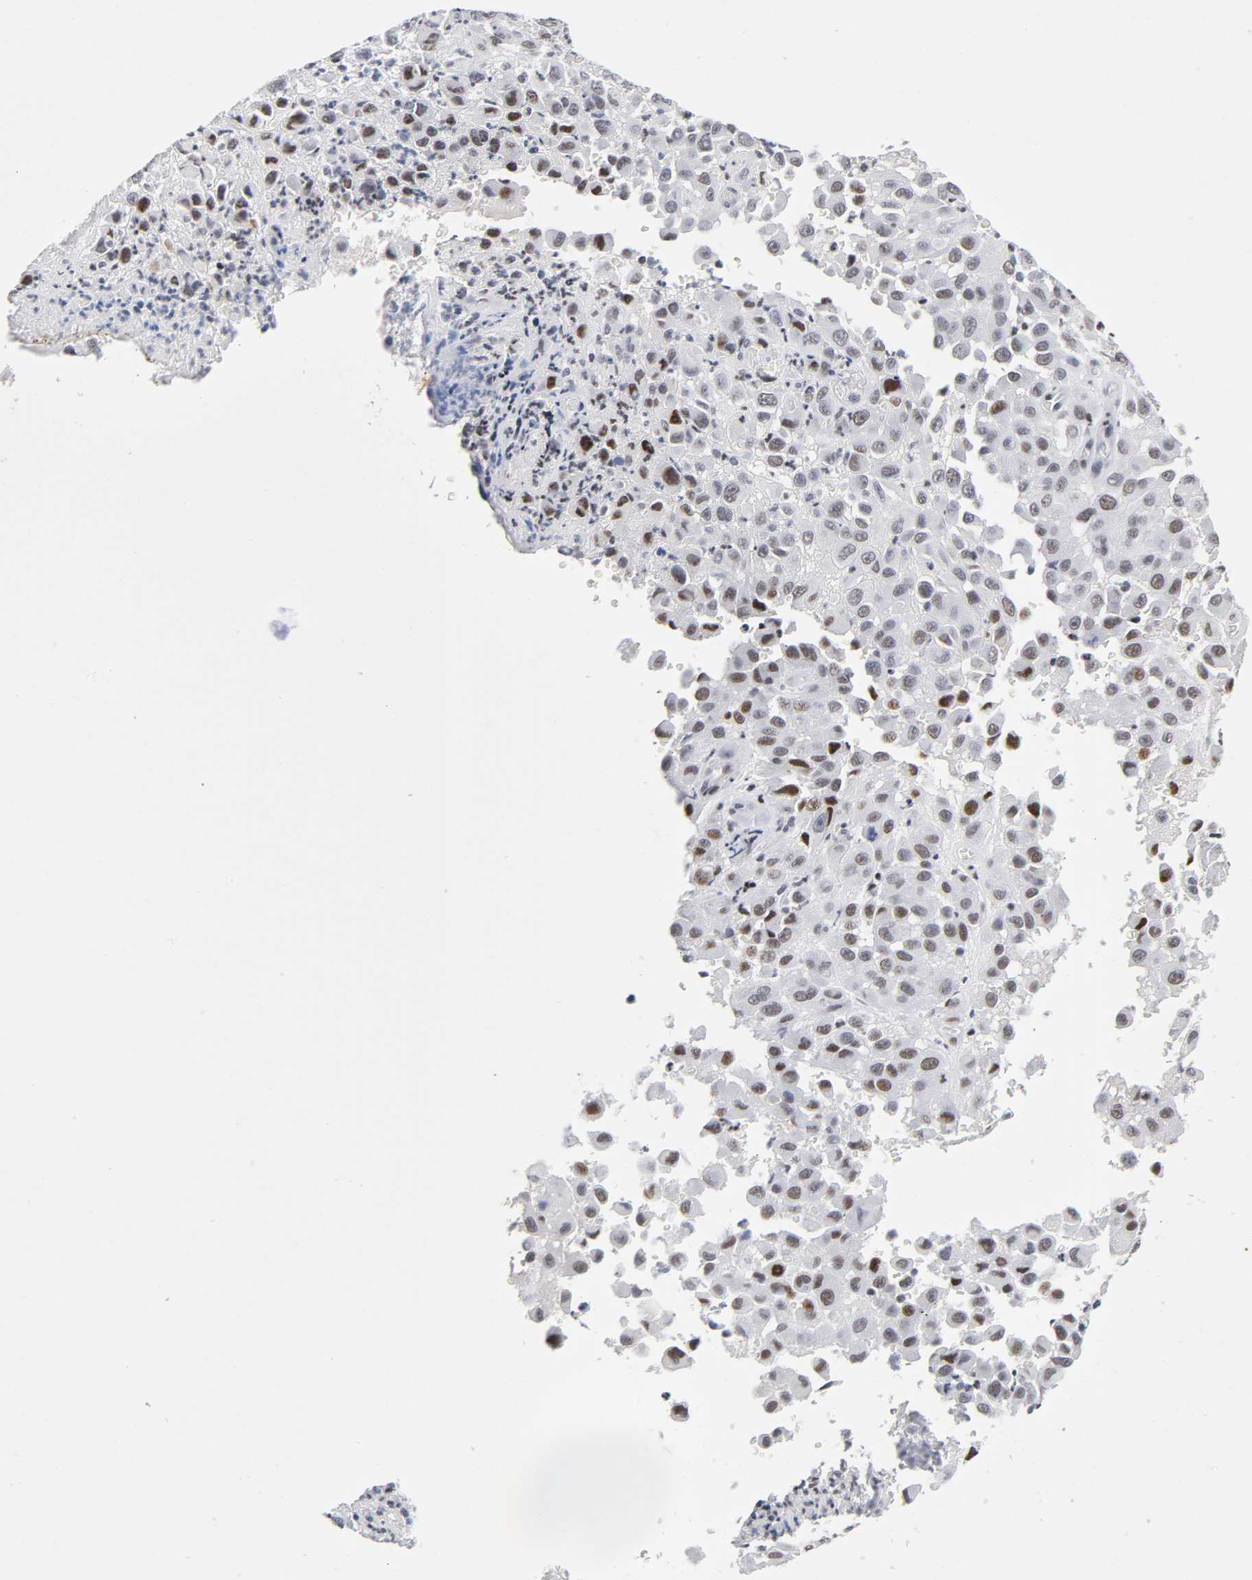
{"staining": {"intensity": "moderate", "quantity": "25%-75%", "location": "nuclear"}, "tissue": "melanoma", "cell_type": "Tumor cells", "image_type": "cancer", "snomed": [{"axis": "morphology", "description": "Malignant melanoma, NOS"}, {"axis": "topography", "description": "Skin"}], "caption": "DAB immunohistochemical staining of melanoma displays moderate nuclear protein expression in approximately 25%-75% of tumor cells.", "gene": "SP3", "patient": {"sex": "female", "age": 21}}